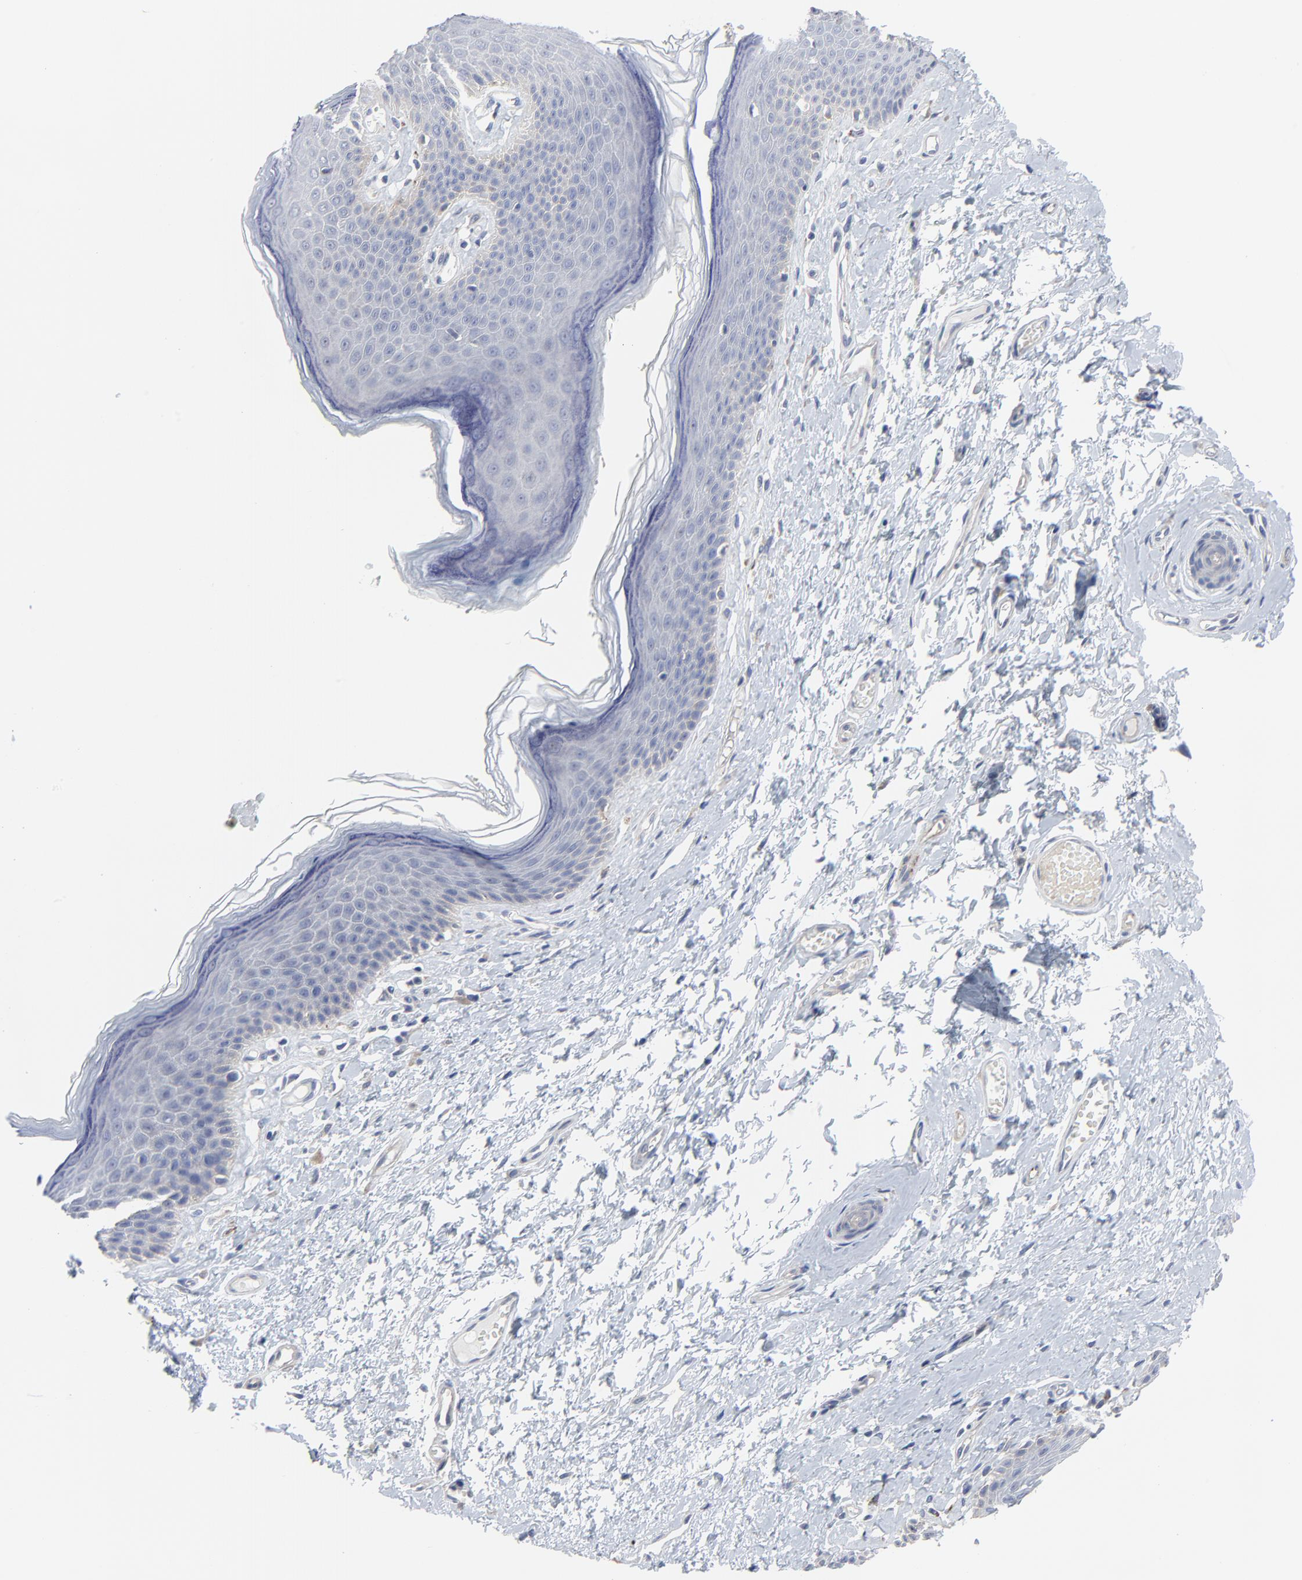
{"staining": {"intensity": "negative", "quantity": "none", "location": "none"}, "tissue": "skin", "cell_type": "Epidermal cells", "image_type": "normal", "snomed": [{"axis": "morphology", "description": "Normal tissue, NOS"}, {"axis": "morphology", "description": "Inflammation, NOS"}, {"axis": "topography", "description": "Vulva"}], "caption": "Micrograph shows no protein expression in epidermal cells of normal skin.", "gene": "DHRSX", "patient": {"sex": "female", "age": 84}}